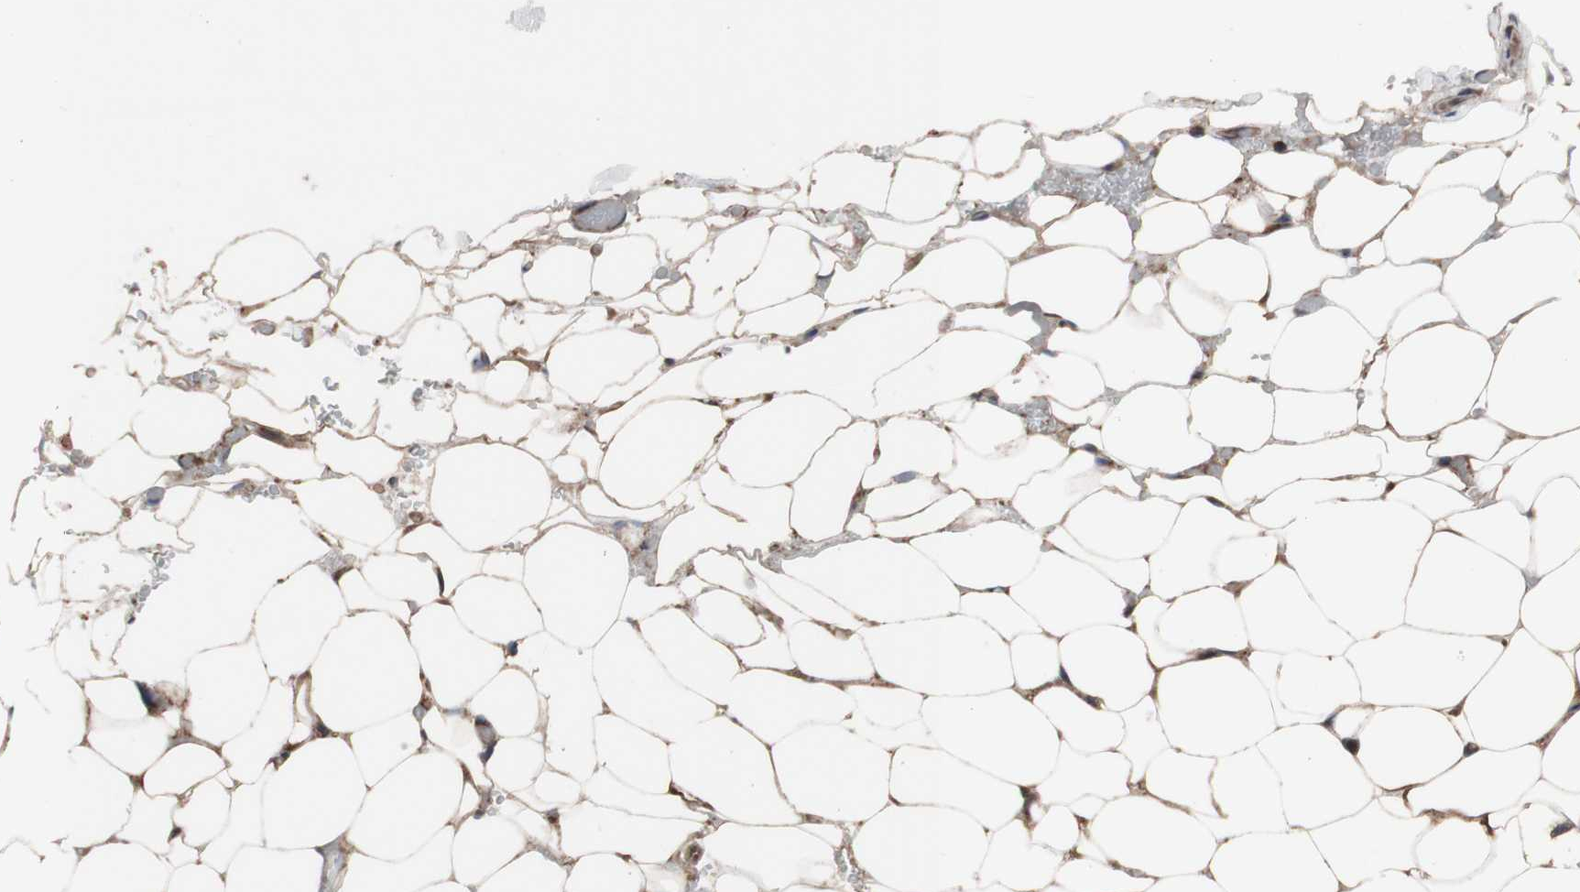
{"staining": {"intensity": "moderate", "quantity": "25%-75%", "location": "cytoplasmic/membranous"}, "tissue": "adipose tissue", "cell_type": "Adipocytes", "image_type": "normal", "snomed": [{"axis": "morphology", "description": "Normal tissue, NOS"}, {"axis": "topography", "description": "Peripheral nerve tissue"}], "caption": "Benign adipose tissue reveals moderate cytoplasmic/membranous staining in approximately 25%-75% of adipocytes (DAB (3,3'-diaminobenzidine) IHC, brown staining for protein, blue staining for nuclei)..", "gene": "COPB1", "patient": {"sex": "male", "age": 70}}